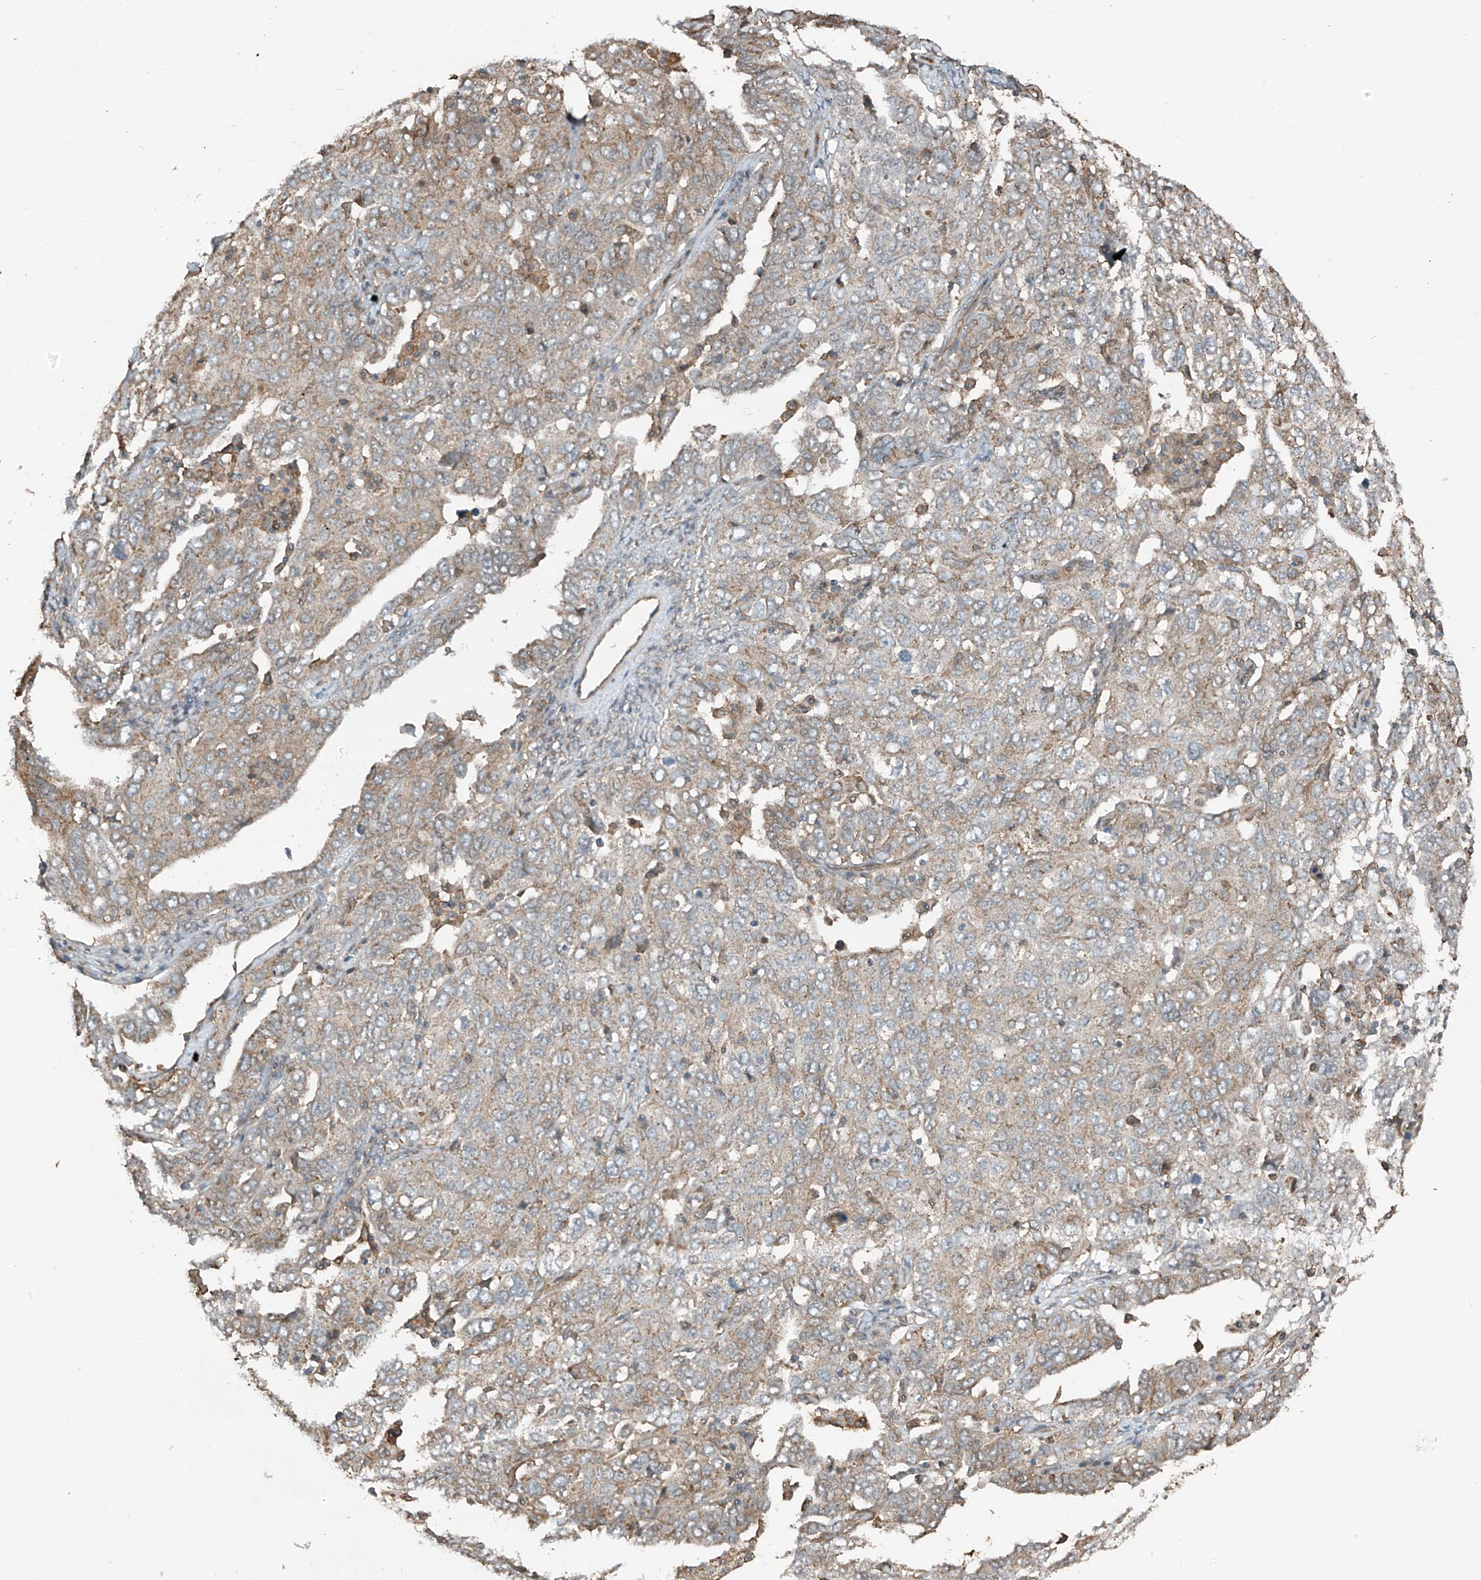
{"staining": {"intensity": "weak", "quantity": ">75%", "location": "cytoplasmic/membranous"}, "tissue": "ovarian cancer", "cell_type": "Tumor cells", "image_type": "cancer", "snomed": [{"axis": "morphology", "description": "Carcinoma, endometroid"}, {"axis": "topography", "description": "Ovary"}], "caption": "Immunohistochemical staining of ovarian cancer displays low levels of weak cytoplasmic/membranous protein staining in about >75% of tumor cells. (brown staining indicates protein expression, while blue staining denotes nuclei).", "gene": "ZNF189", "patient": {"sex": "female", "age": 62}}